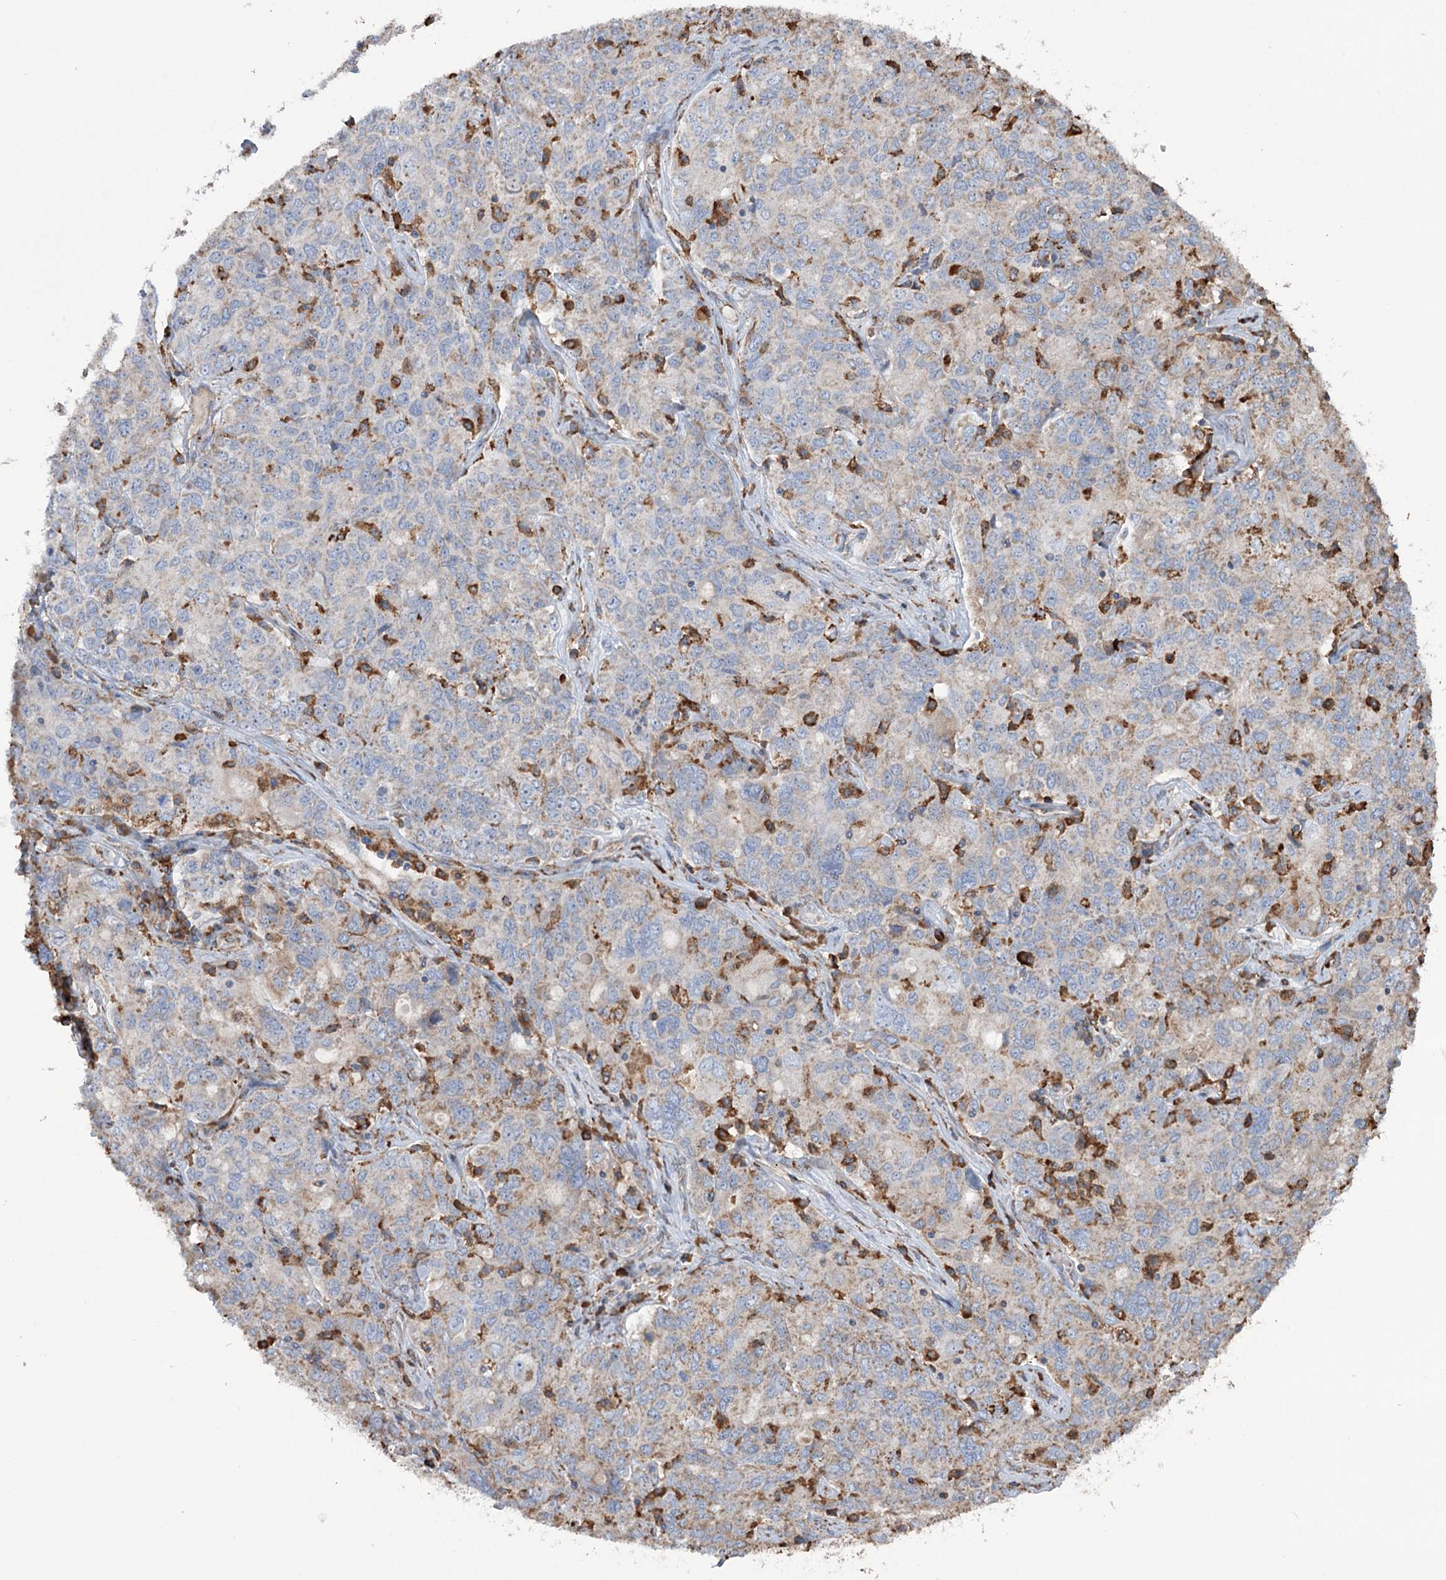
{"staining": {"intensity": "weak", "quantity": "25%-75%", "location": "cytoplasmic/membranous"}, "tissue": "ovarian cancer", "cell_type": "Tumor cells", "image_type": "cancer", "snomed": [{"axis": "morphology", "description": "Carcinoma, endometroid"}, {"axis": "topography", "description": "Ovary"}], "caption": "Endometroid carcinoma (ovarian) stained with a protein marker shows weak staining in tumor cells.", "gene": "TRIM71", "patient": {"sex": "female", "age": 62}}